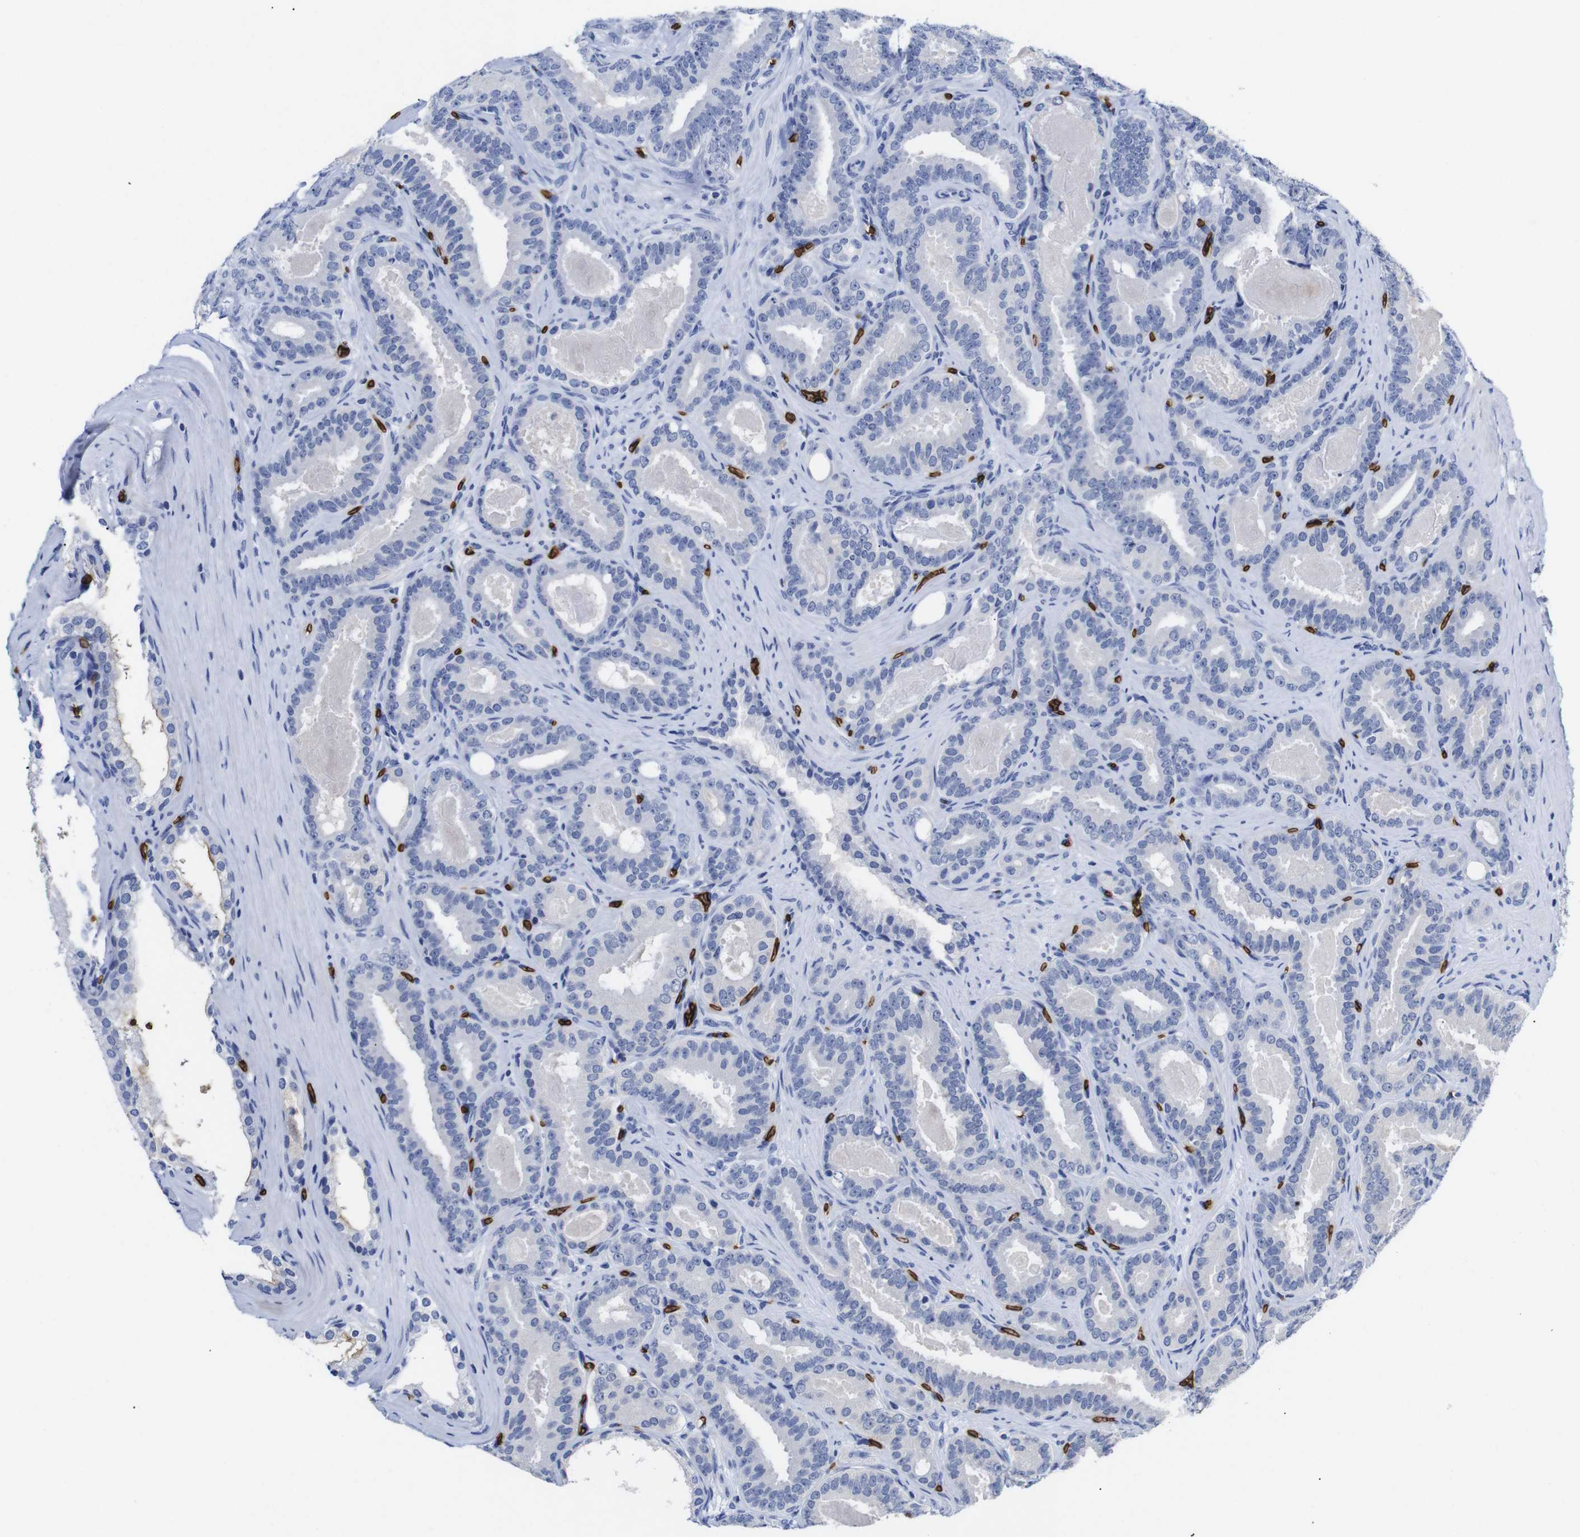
{"staining": {"intensity": "negative", "quantity": "none", "location": "none"}, "tissue": "prostate cancer", "cell_type": "Tumor cells", "image_type": "cancer", "snomed": [{"axis": "morphology", "description": "Adenocarcinoma, High grade"}, {"axis": "topography", "description": "Prostate"}], "caption": "This micrograph is of prostate cancer stained with immunohistochemistry to label a protein in brown with the nuclei are counter-stained blue. There is no staining in tumor cells.", "gene": "S1PR2", "patient": {"sex": "male", "age": 60}}